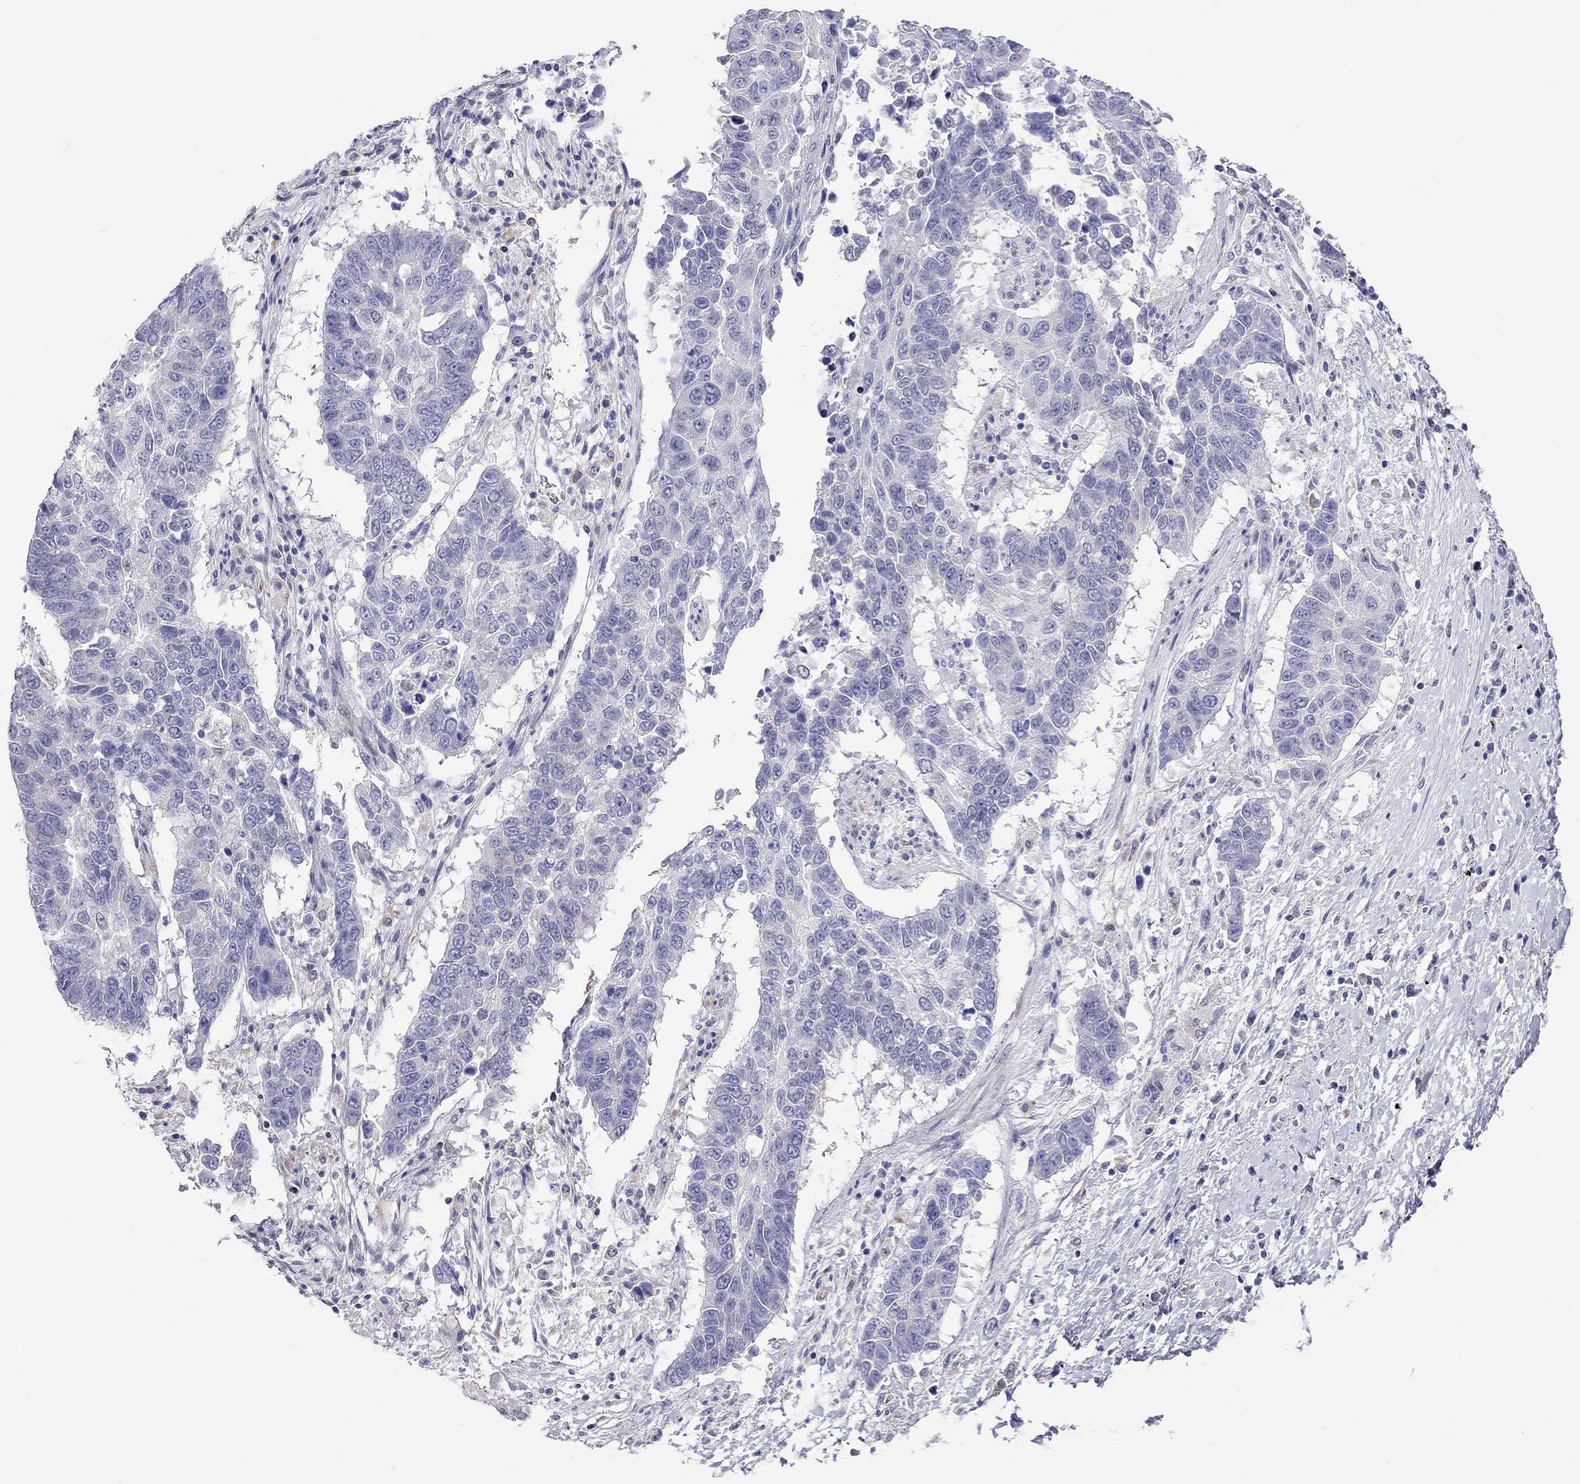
{"staining": {"intensity": "negative", "quantity": "none", "location": "none"}, "tissue": "lung cancer", "cell_type": "Tumor cells", "image_type": "cancer", "snomed": [{"axis": "morphology", "description": "Squamous cell carcinoma, NOS"}, {"axis": "topography", "description": "Lung"}], "caption": "DAB (3,3'-diaminobenzidine) immunohistochemical staining of human squamous cell carcinoma (lung) displays no significant positivity in tumor cells.", "gene": "SLC46A2", "patient": {"sex": "male", "age": 73}}